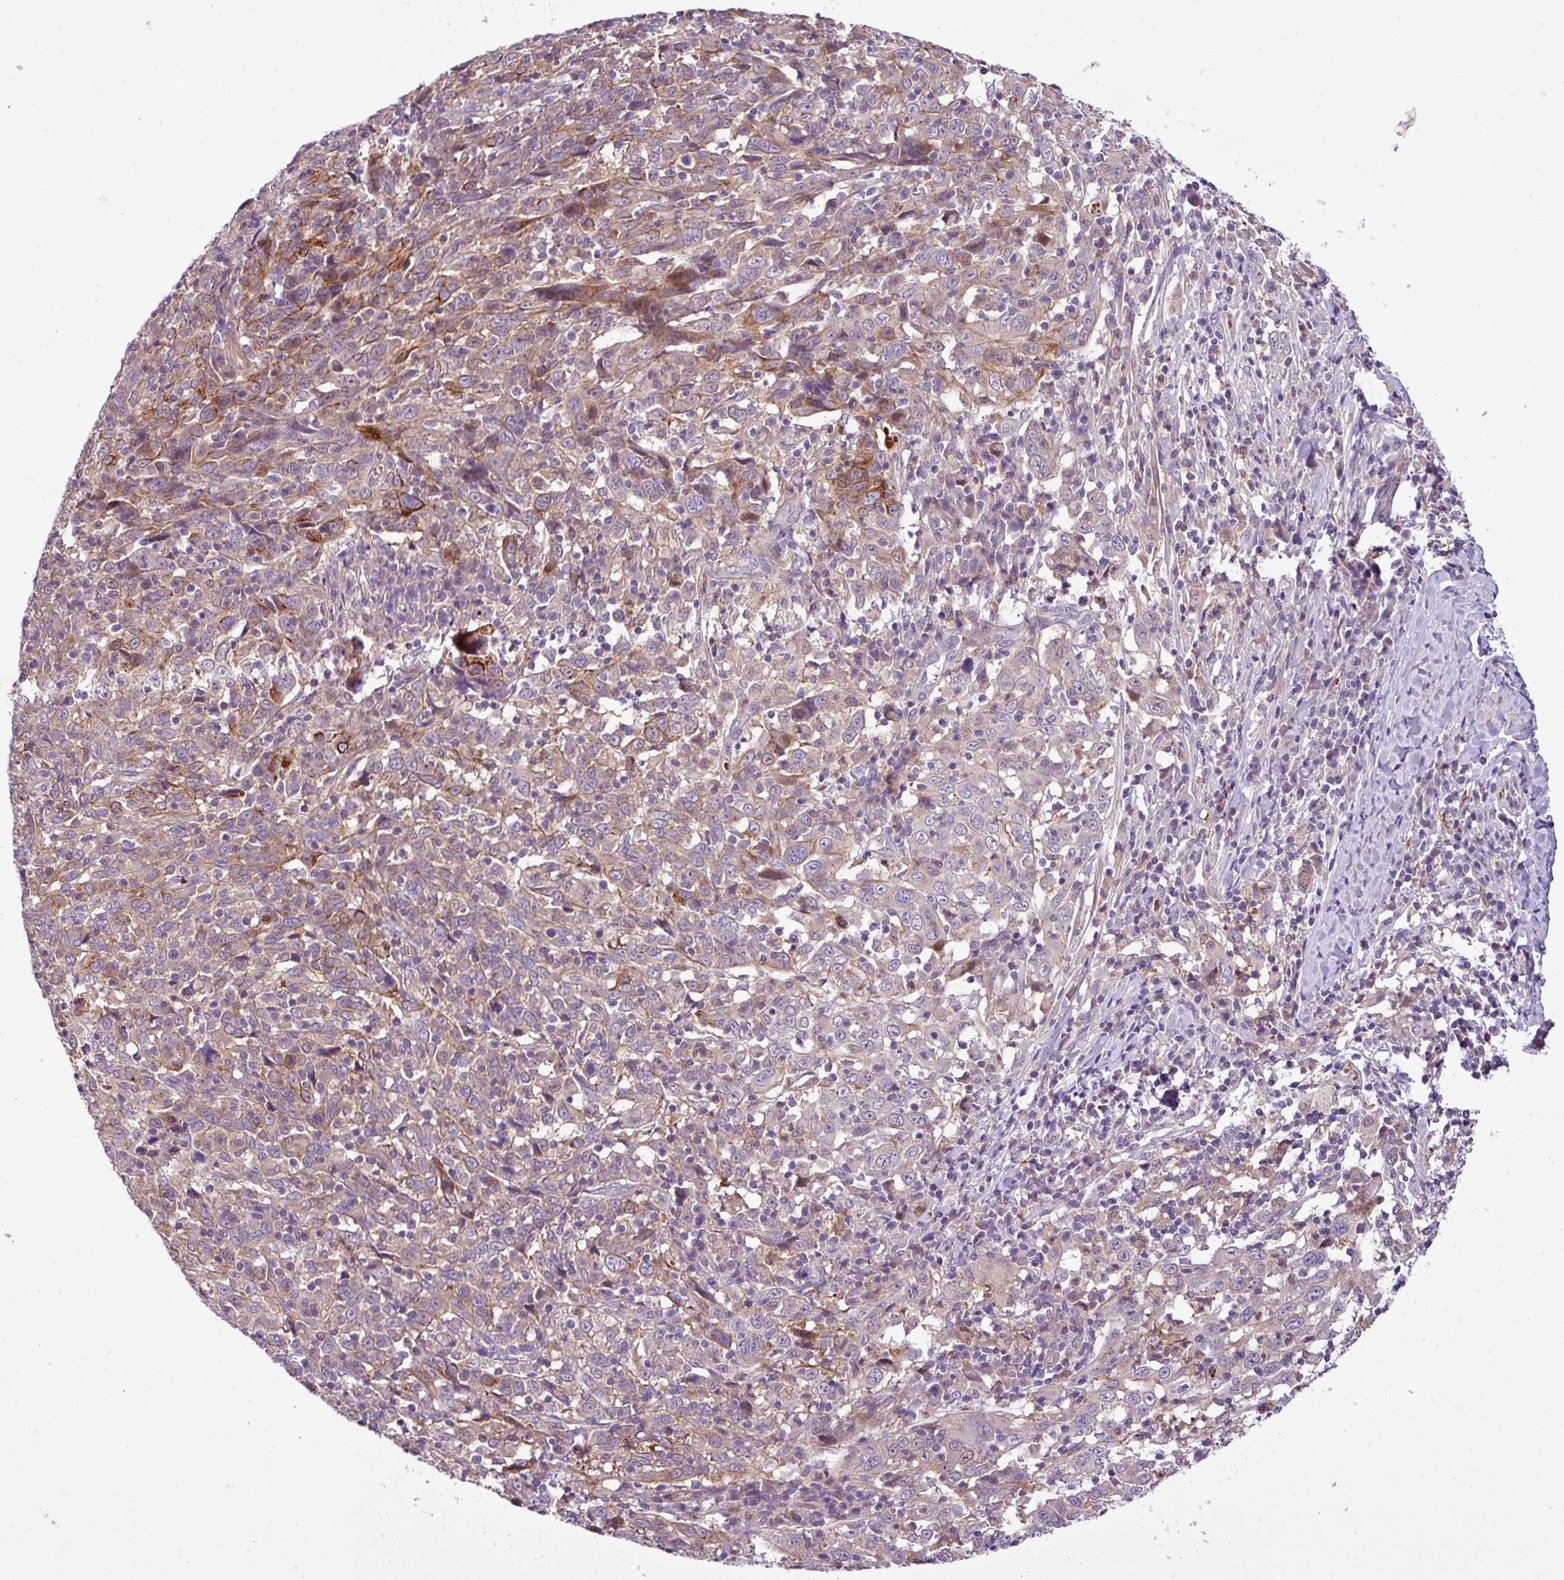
{"staining": {"intensity": "weak", "quantity": "25%-75%", "location": "cytoplasmic/membranous"}, "tissue": "cervical cancer", "cell_type": "Tumor cells", "image_type": "cancer", "snomed": [{"axis": "morphology", "description": "Squamous cell carcinoma, NOS"}, {"axis": "topography", "description": "Cervix"}], "caption": "Immunohistochemistry of cervical squamous cell carcinoma demonstrates low levels of weak cytoplasmic/membranous positivity in about 25%-75% of tumor cells.", "gene": "NBEAL2", "patient": {"sex": "female", "age": 46}}